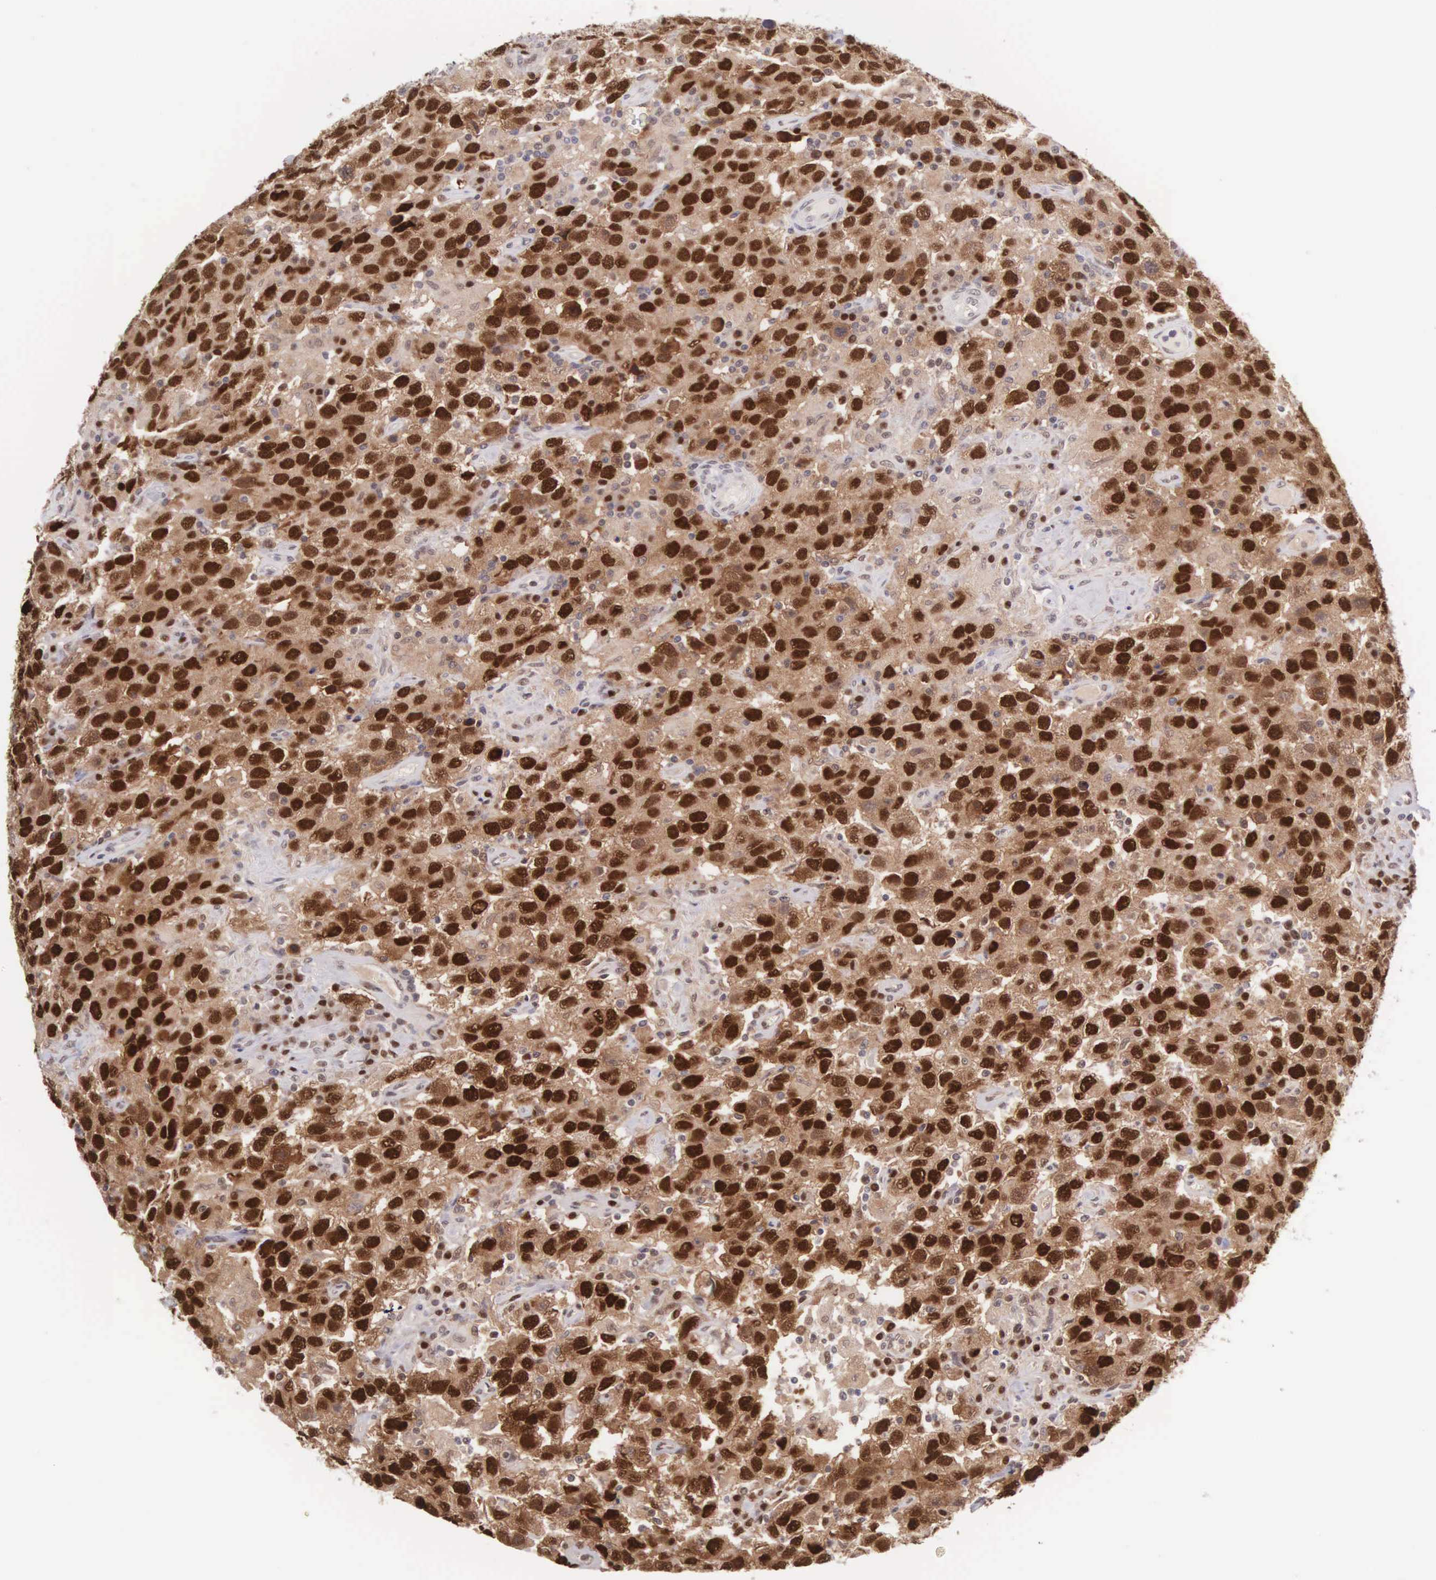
{"staining": {"intensity": "strong", "quantity": ">75%", "location": "nuclear"}, "tissue": "testis cancer", "cell_type": "Tumor cells", "image_type": "cancer", "snomed": [{"axis": "morphology", "description": "Seminoma, NOS"}, {"axis": "topography", "description": "Testis"}], "caption": "Human seminoma (testis) stained with a brown dye exhibits strong nuclear positive positivity in about >75% of tumor cells.", "gene": "CCDC117", "patient": {"sex": "male", "age": 41}}